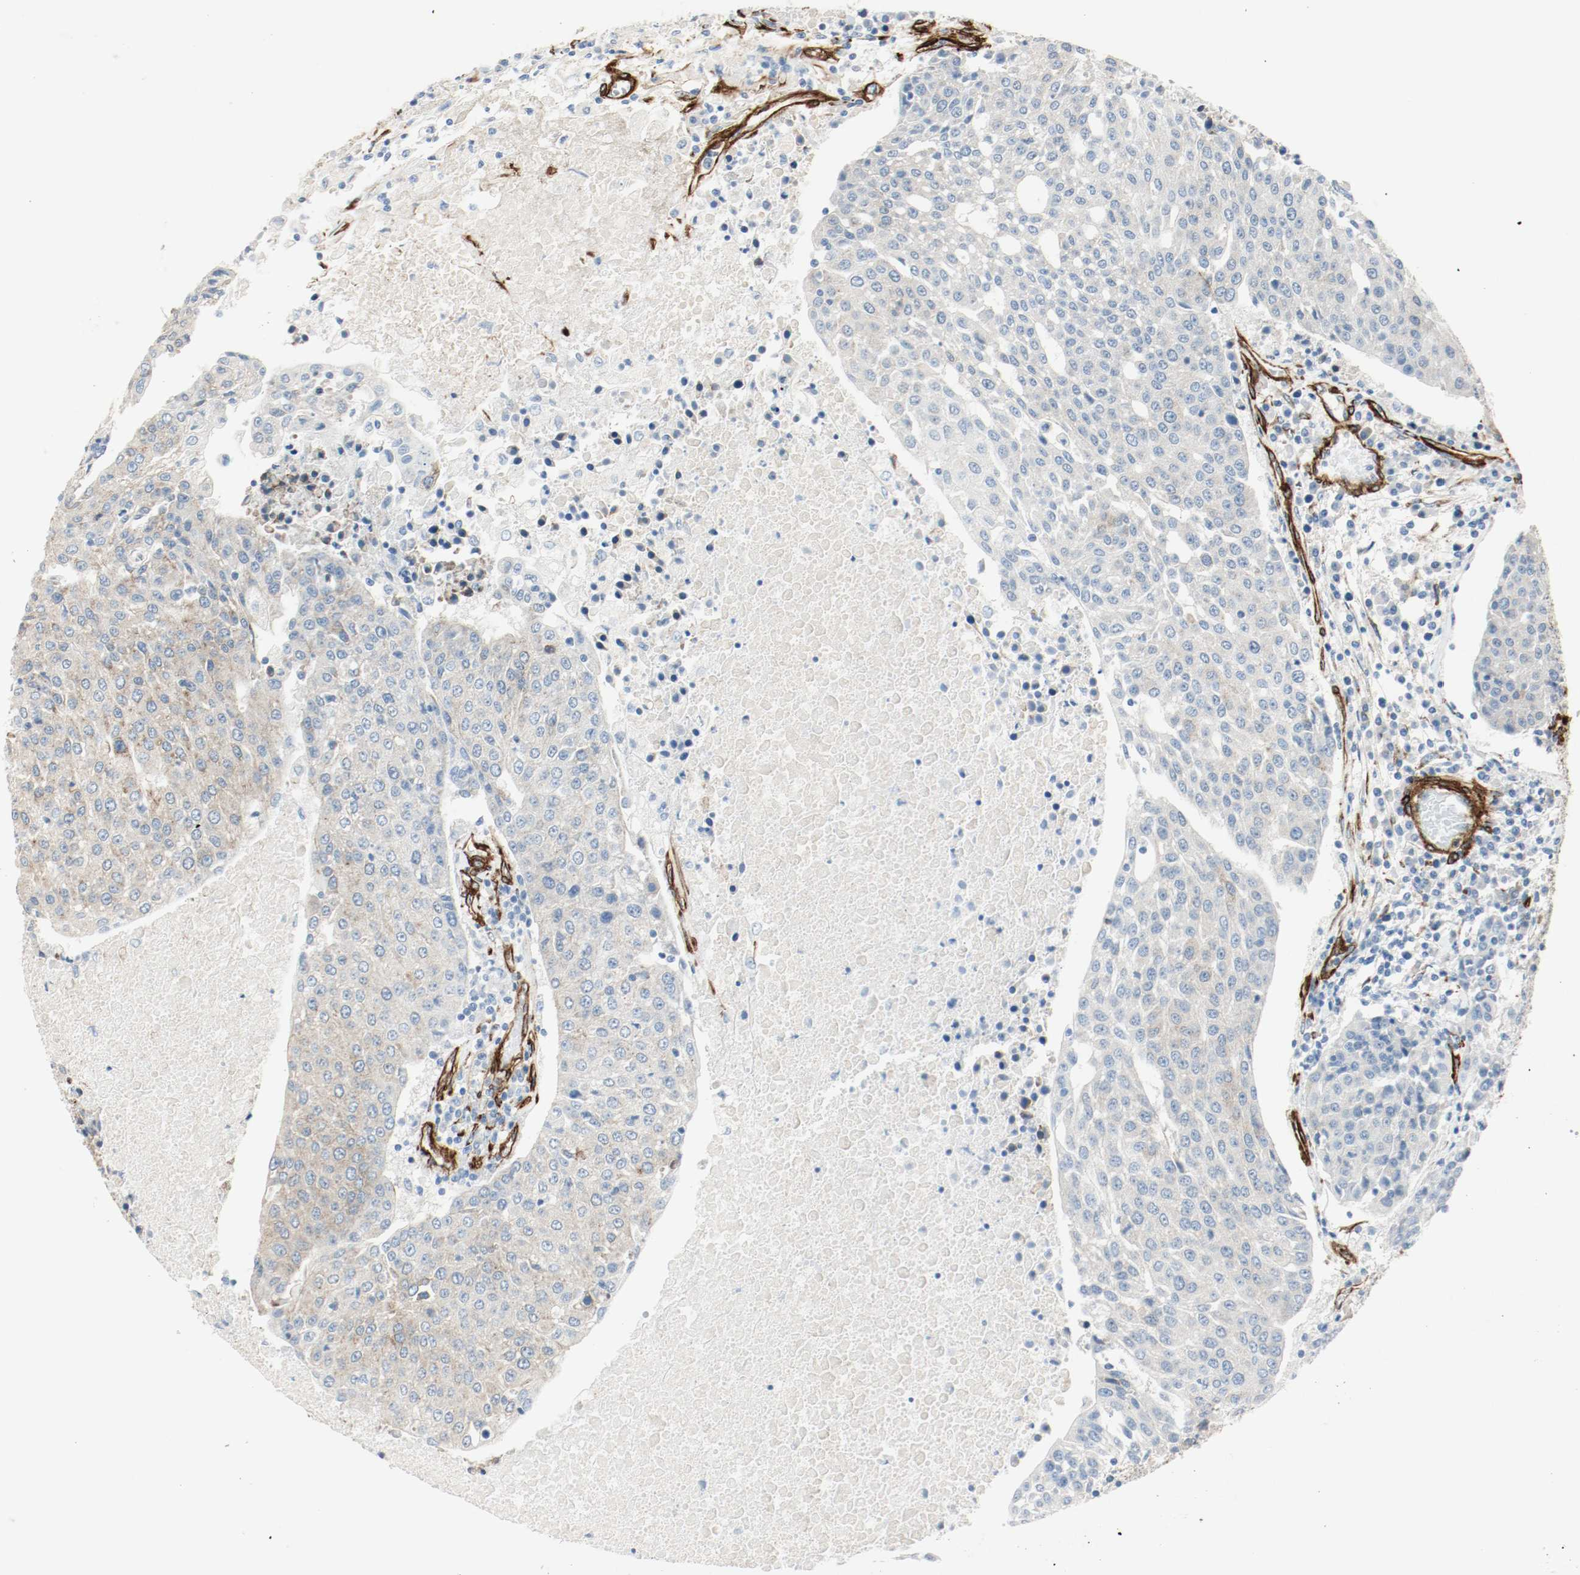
{"staining": {"intensity": "weak", "quantity": ">75%", "location": "cytoplasmic/membranous"}, "tissue": "urothelial cancer", "cell_type": "Tumor cells", "image_type": "cancer", "snomed": [{"axis": "morphology", "description": "Urothelial carcinoma, High grade"}, {"axis": "topography", "description": "Urinary bladder"}], "caption": "Immunohistochemical staining of urothelial cancer demonstrates low levels of weak cytoplasmic/membranous protein expression in about >75% of tumor cells.", "gene": "LAMB1", "patient": {"sex": "female", "age": 85}}